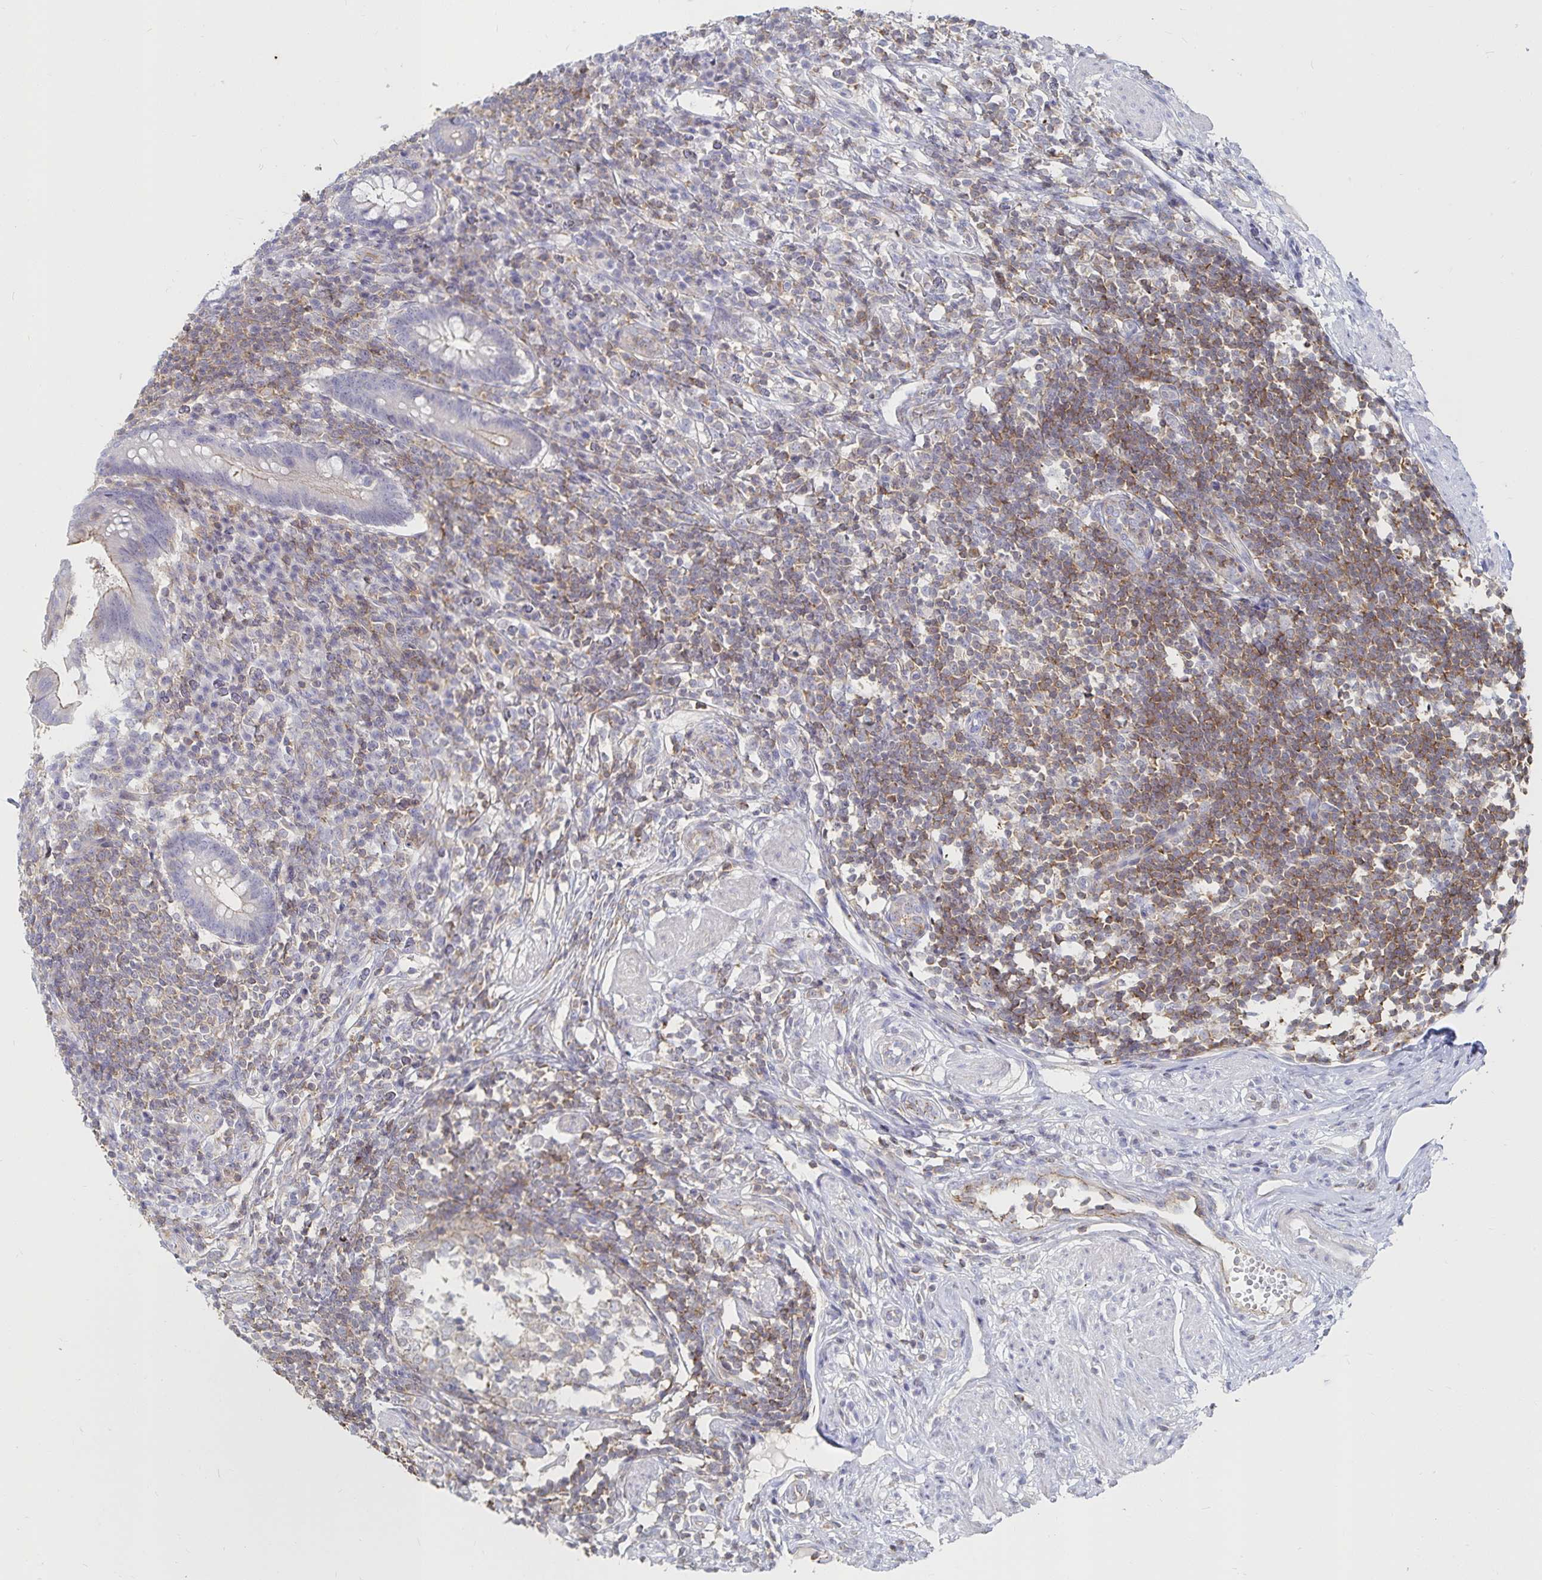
{"staining": {"intensity": "negative", "quantity": "none", "location": "none"}, "tissue": "appendix", "cell_type": "Glandular cells", "image_type": "normal", "snomed": [{"axis": "morphology", "description": "Normal tissue, NOS"}, {"axis": "topography", "description": "Appendix"}], "caption": "Immunohistochemistry (IHC) micrograph of normal appendix: appendix stained with DAB reveals no significant protein staining in glandular cells.", "gene": "PIK3CD", "patient": {"sex": "female", "age": 56}}